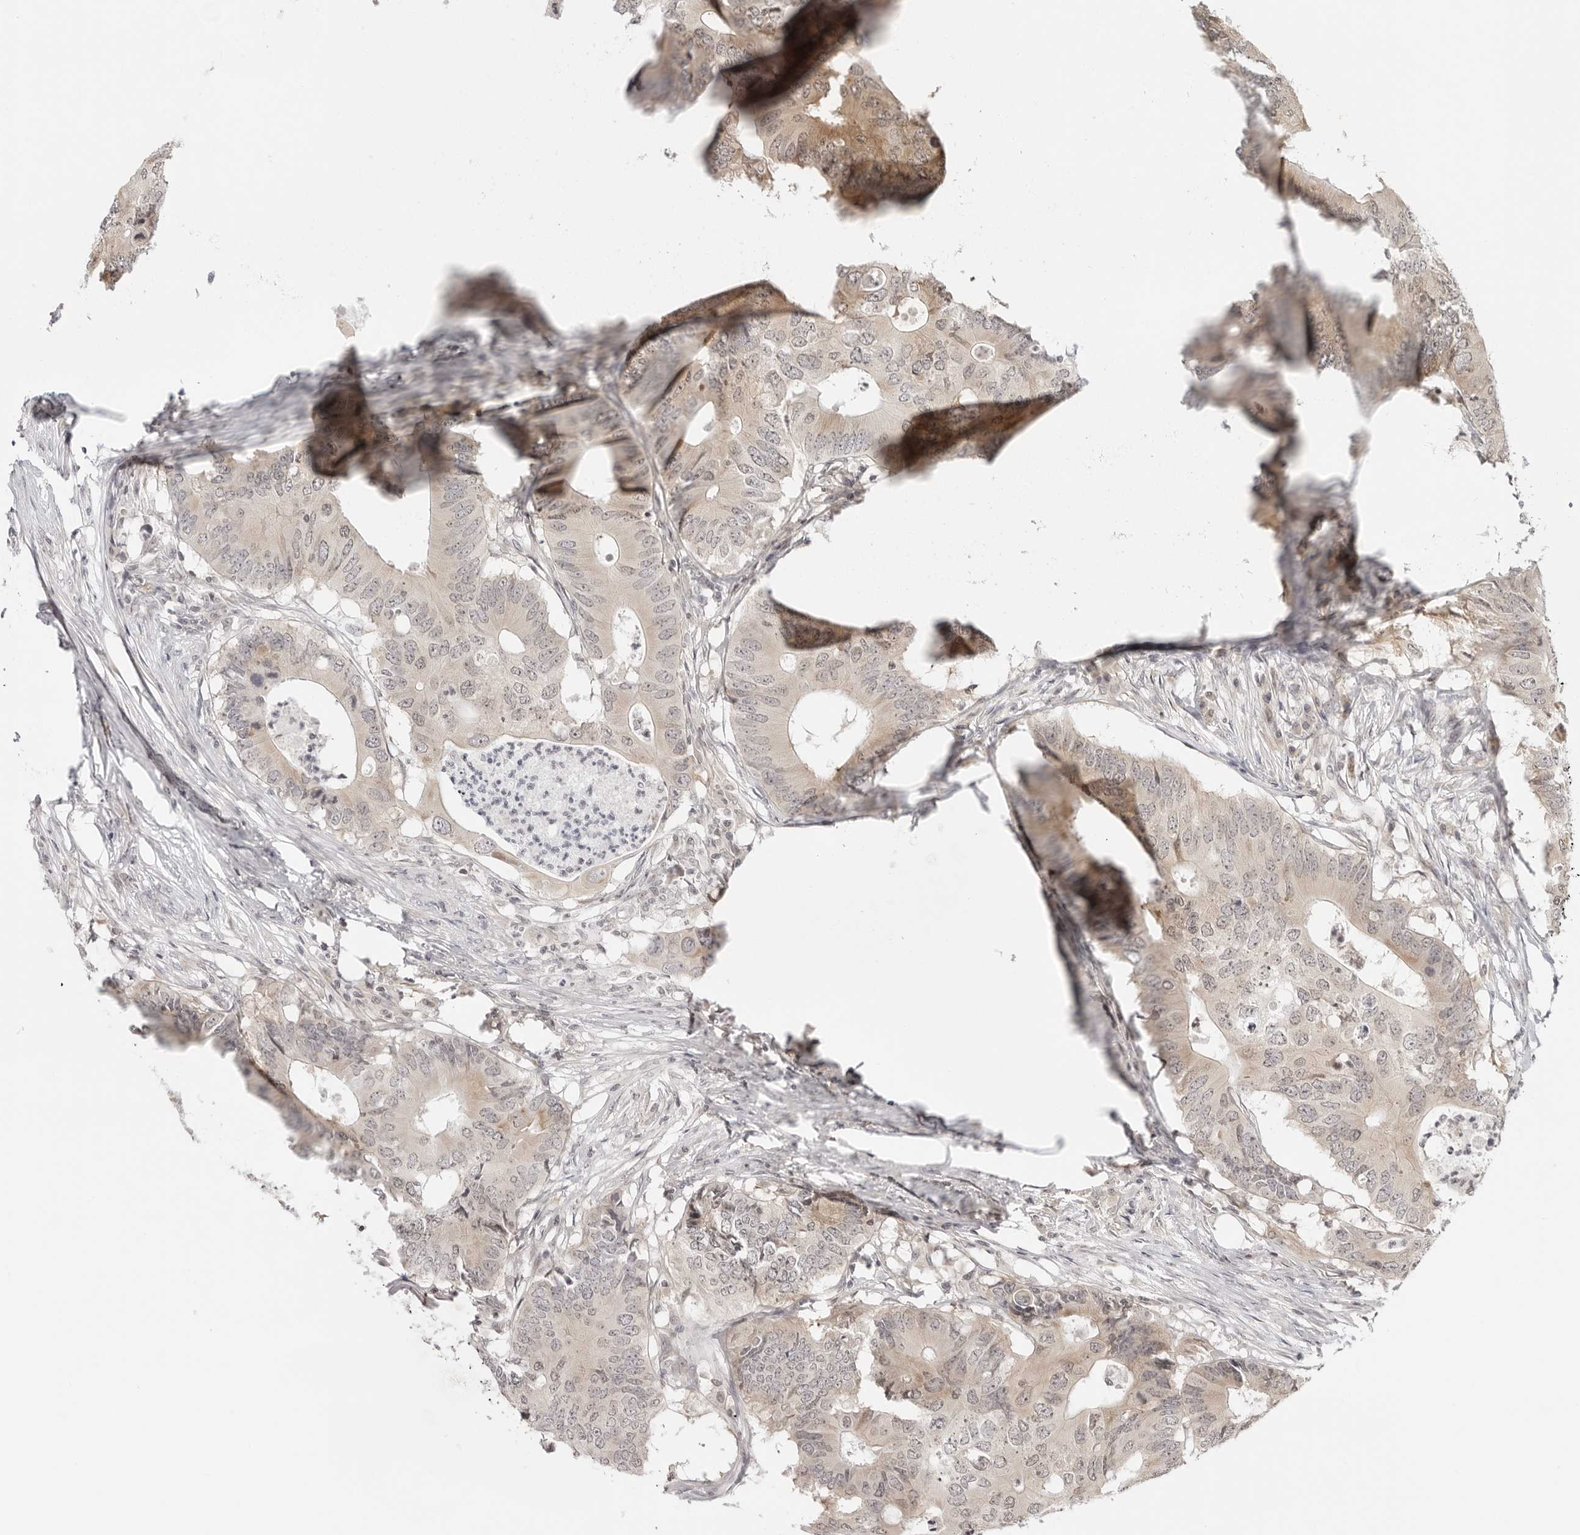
{"staining": {"intensity": "weak", "quantity": "<25%", "location": "cytoplasmic/membranous"}, "tissue": "colorectal cancer", "cell_type": "Tumor cells", "image_type": "cancer", "snomed": [{"axis": "morphology", "description": "Adenocarcinoma, NOS"}, {"axis": "topography", "description": "Colon"}], "caption": "There is no significant positivity in tumor cells of colorectal cancer. (IHC, brightfield microscopy, high magnification).", "gene": "PRRC2C", "patient": {"sex": "male", "age": 71}}